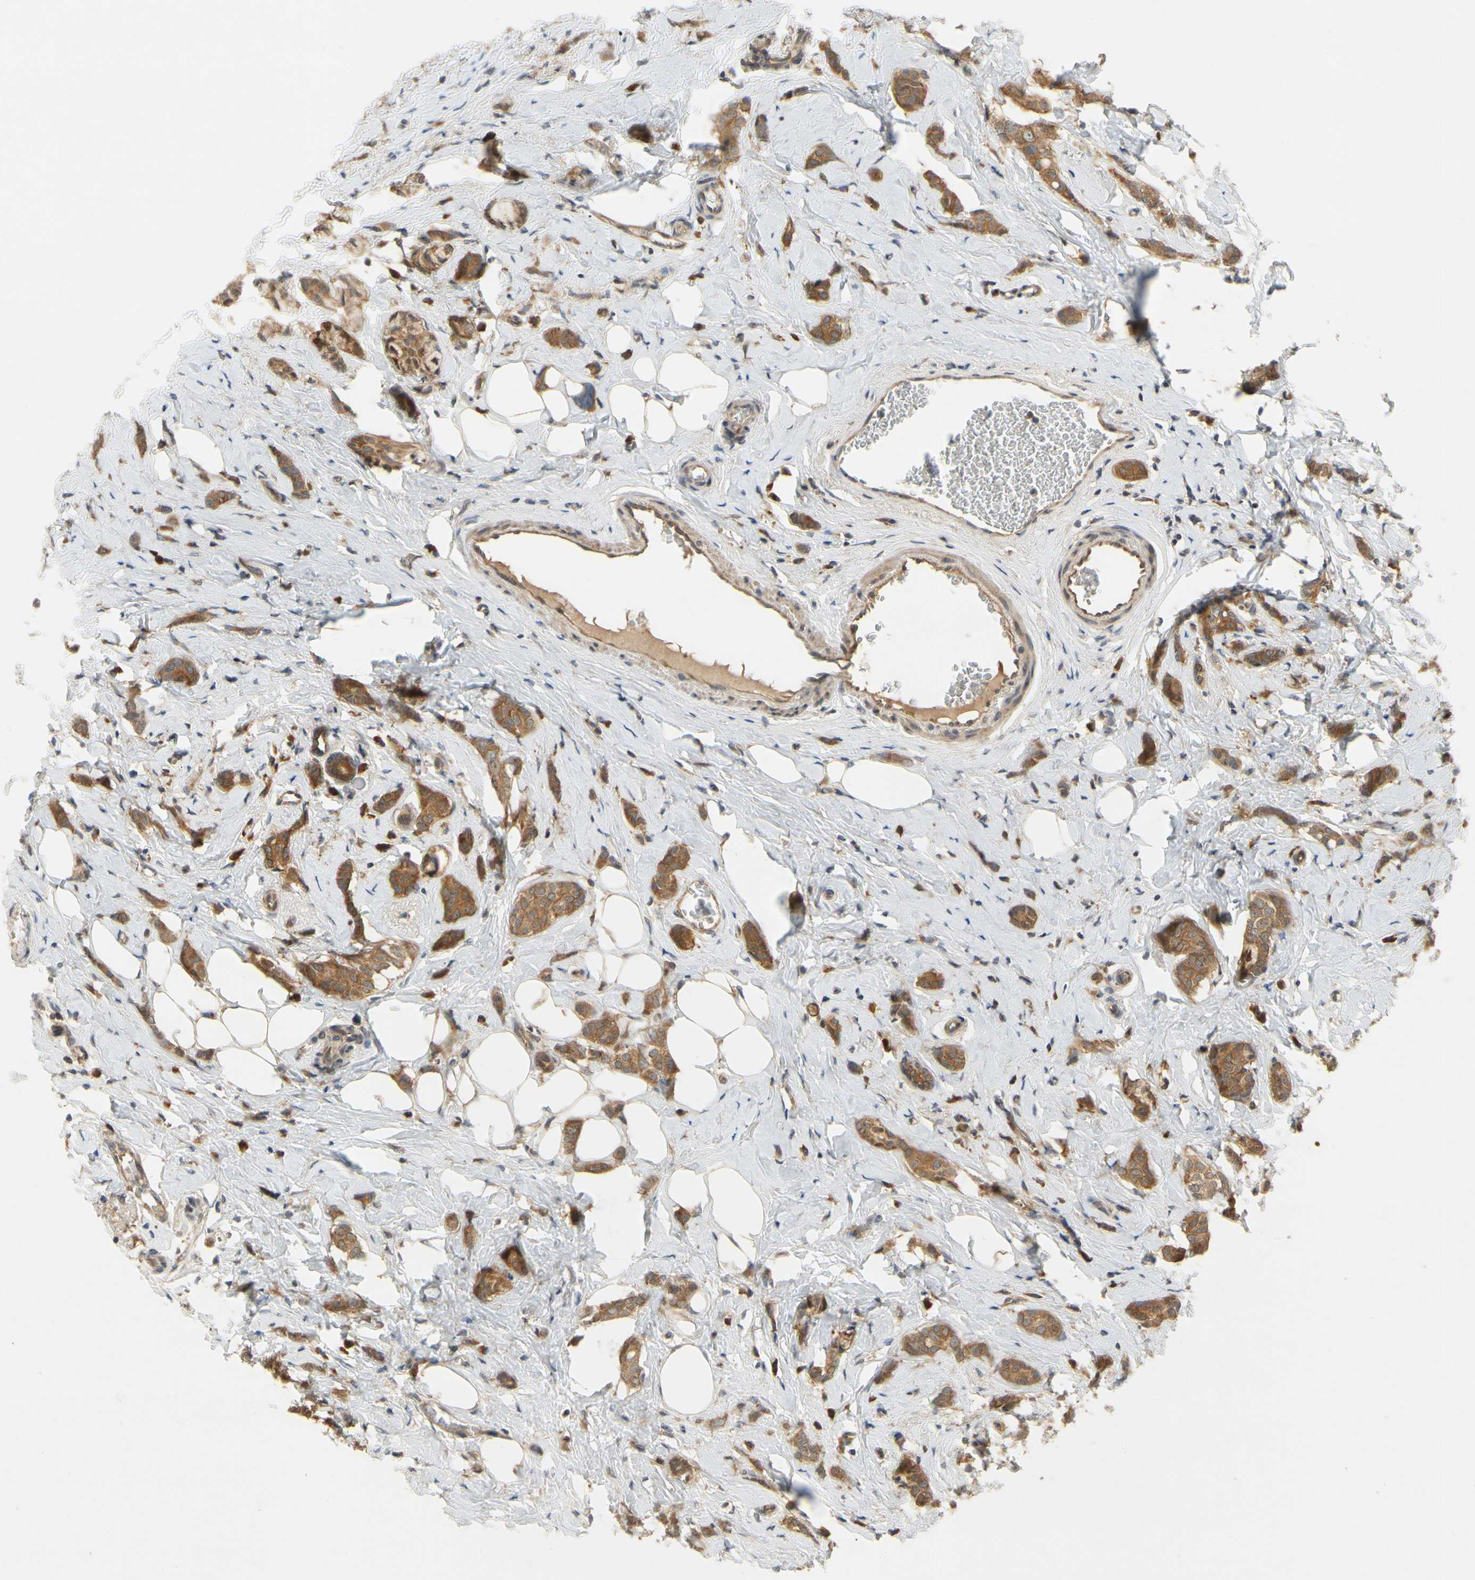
{"staining": {"intensity": "strong", "quantity": ">75%", "location": "cytoplasmic/membranous"}, "tissue": "breast cancer", "cell_type": "Tumor cells", "image_type": "cancer", "snomed": [{"axis": "morphology", "description": "Lobular carcinoma"}, {"axis": "topography", "description": "Breast"}], "caption": "Protein analysis of breast cancer (lobular carcinoma) tissue demonstrates strong cytoplasmic/membranous positivity in approximately >75% of tumor cells. The protein of interest is stained brown, and the nuclei are stained in blue (DAB IHC with brightfield microscopy, high magnification).", "gene": "TDRP", "patient": {"sex": "female", "age": 60}}